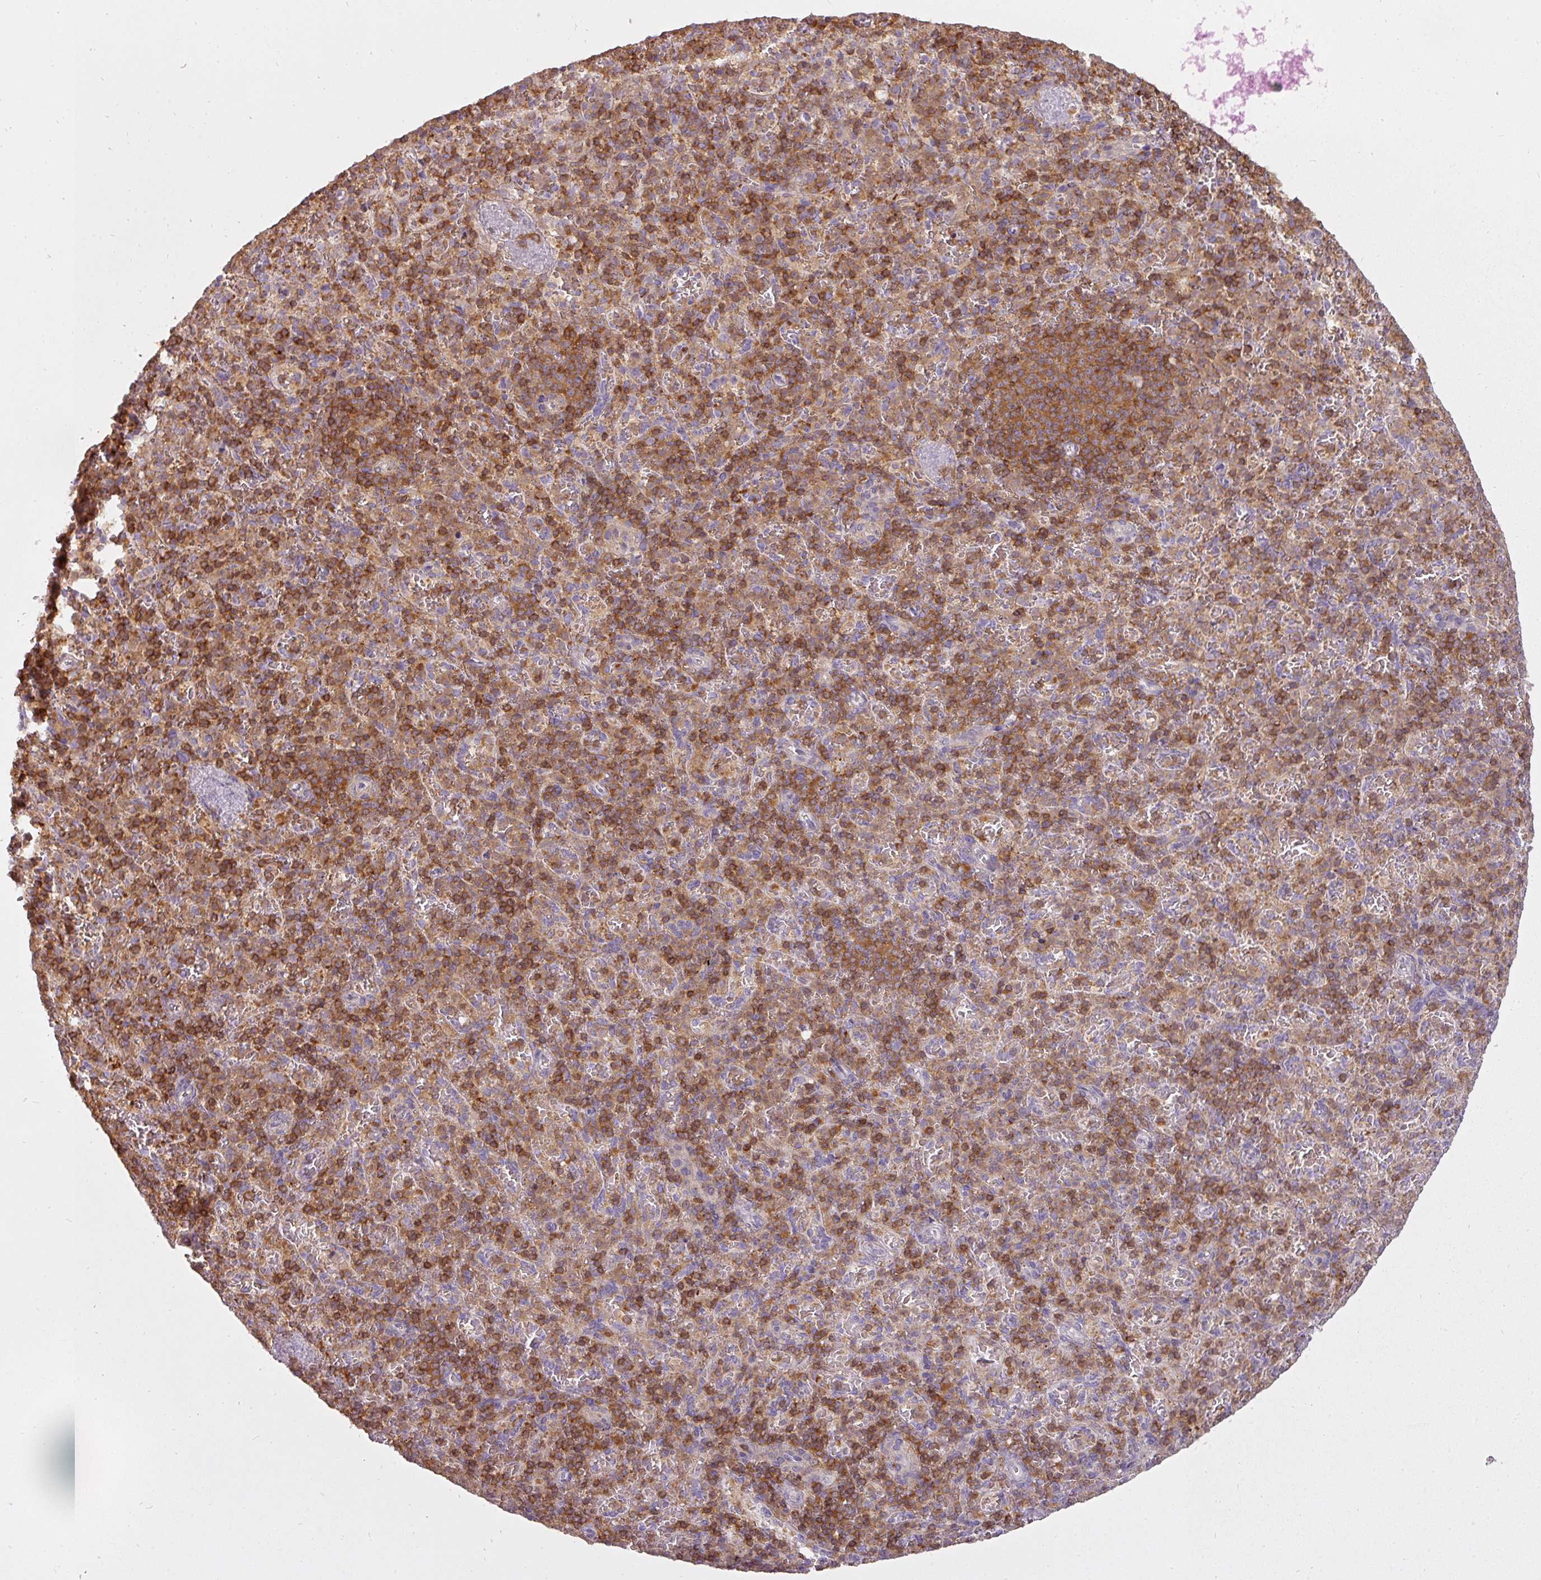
{"staining": {"intensity": "moderate", "quantity": "25%-75%", "location": "cytoplasmic/membranous"}, "tissue": "spleen", "cell_type": "Cells in red pulp", "image_type": "normal", "snomed": [{"axis": "morphology", "description": "Normal tissue, NOS"}, {"axis": "topography", "description": "Spleen"}], "caption": "High-power microscopy captured an immunohistochemistry photomicrograph of benign spleen, revealing moderate cytoplasmic/membranous positivity in approximately 25%-75% of cells in red pulp. The staining is performed using DAB (3,3'-diaminobenzidine) brown chromogen to label protein expression. The nuclei are counter-stained blue using hematoxylin.", "gene": "STK4", "patient": {"sex": "female", "age": 74}}